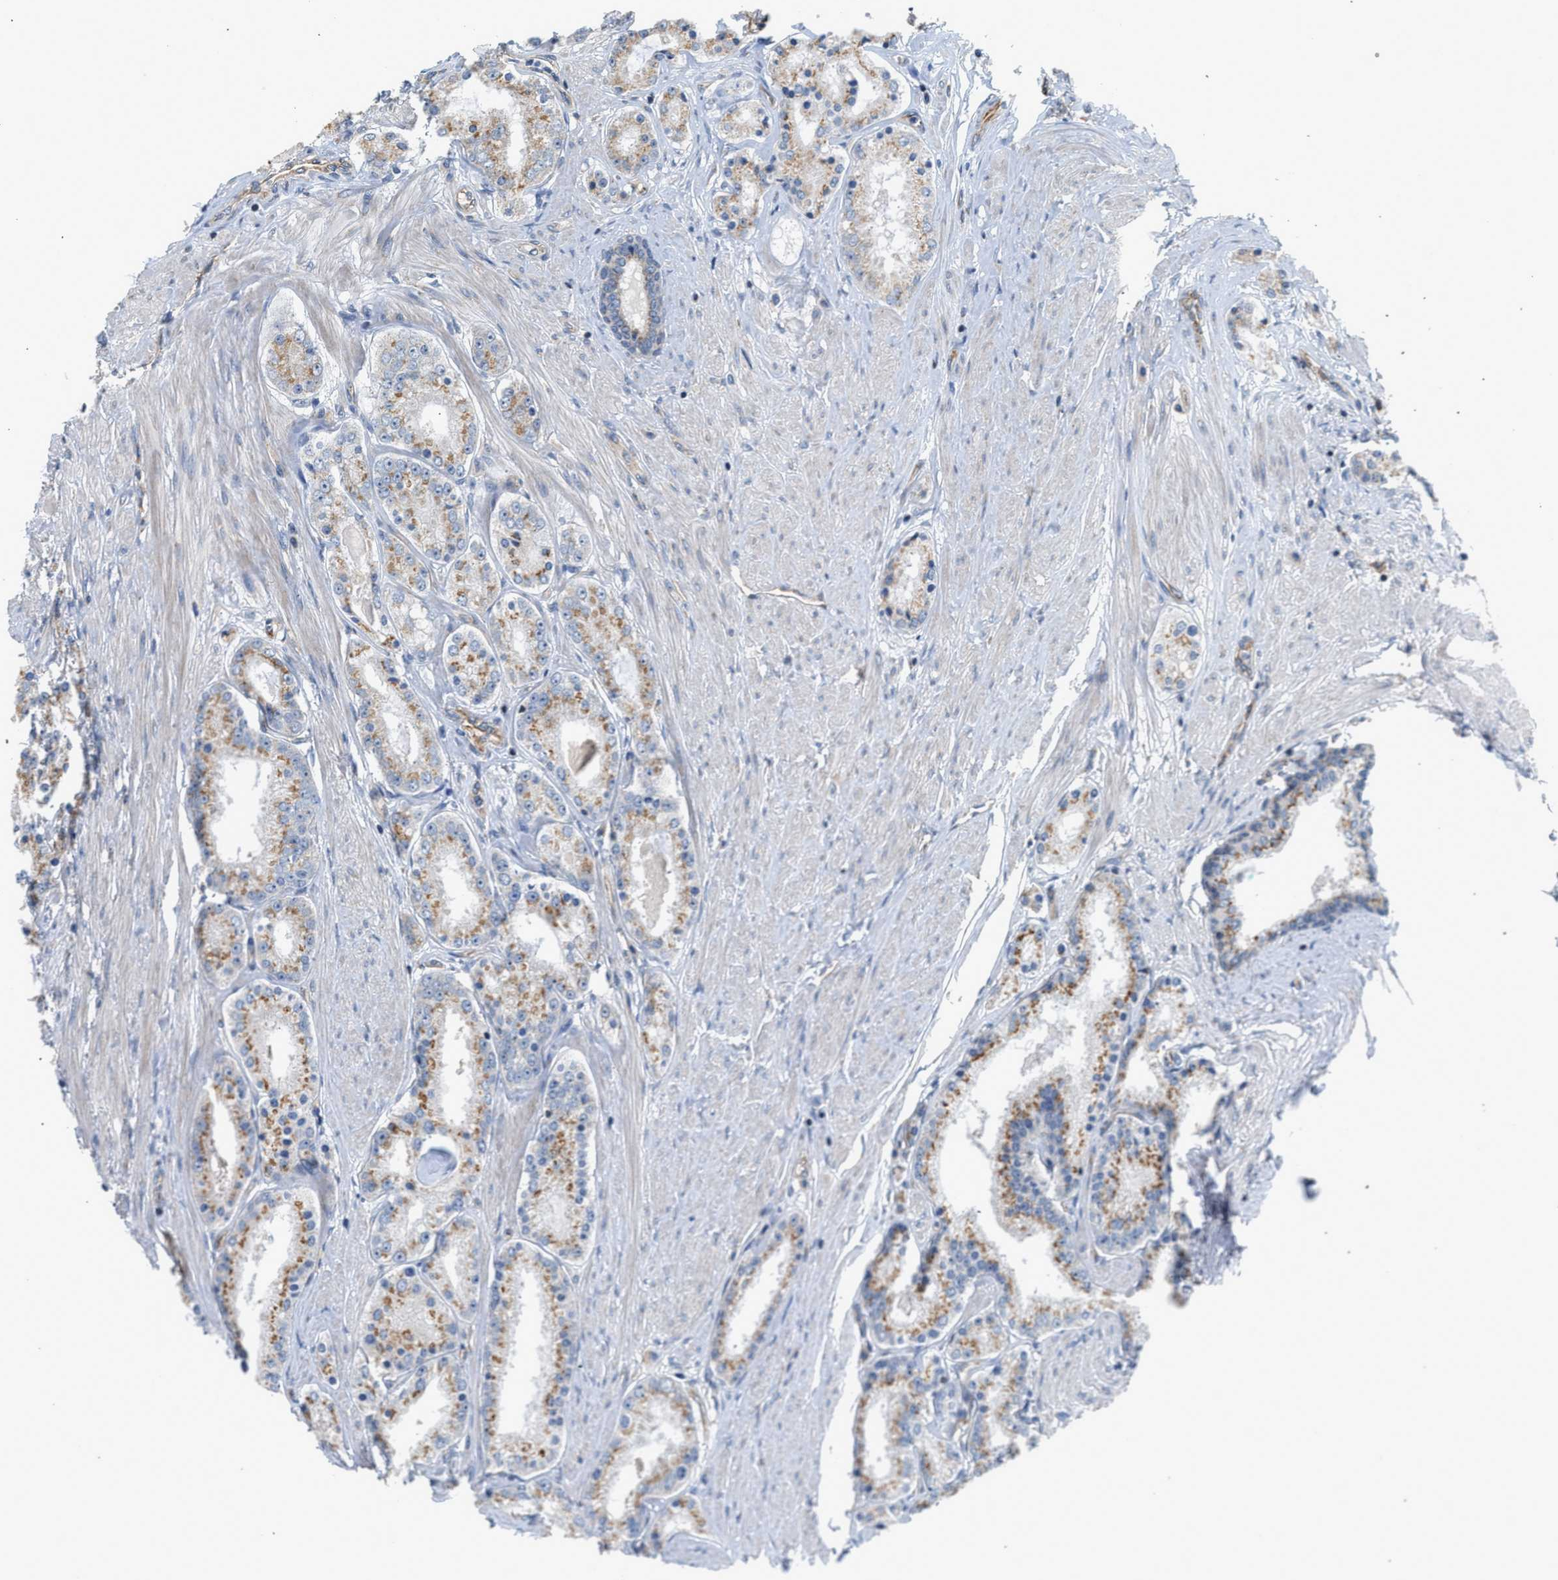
{"staining": {"intensity": "moderate", "quantity": "25%-75%", "location": "cytoplasmic/membranous"}, "tissue": "prostate cancer", "cell_type": "Tumor cells", "image_type": "cancer", "snomed": [{"axis": "morphology", "description": "Adenocarcinoma, Low grade"}, {"axis": "topography", "description": "Prostate"}], "caption": "Adenocarcinoma (low-grade) (prostate) was stained to show a protein in brown. There is medium levels of moderate cytoplasmic/membranous expression in about 25%-75% of tumor cells.", "gene": "PIM1", "patient": {"sex": "male", "age": 63}}